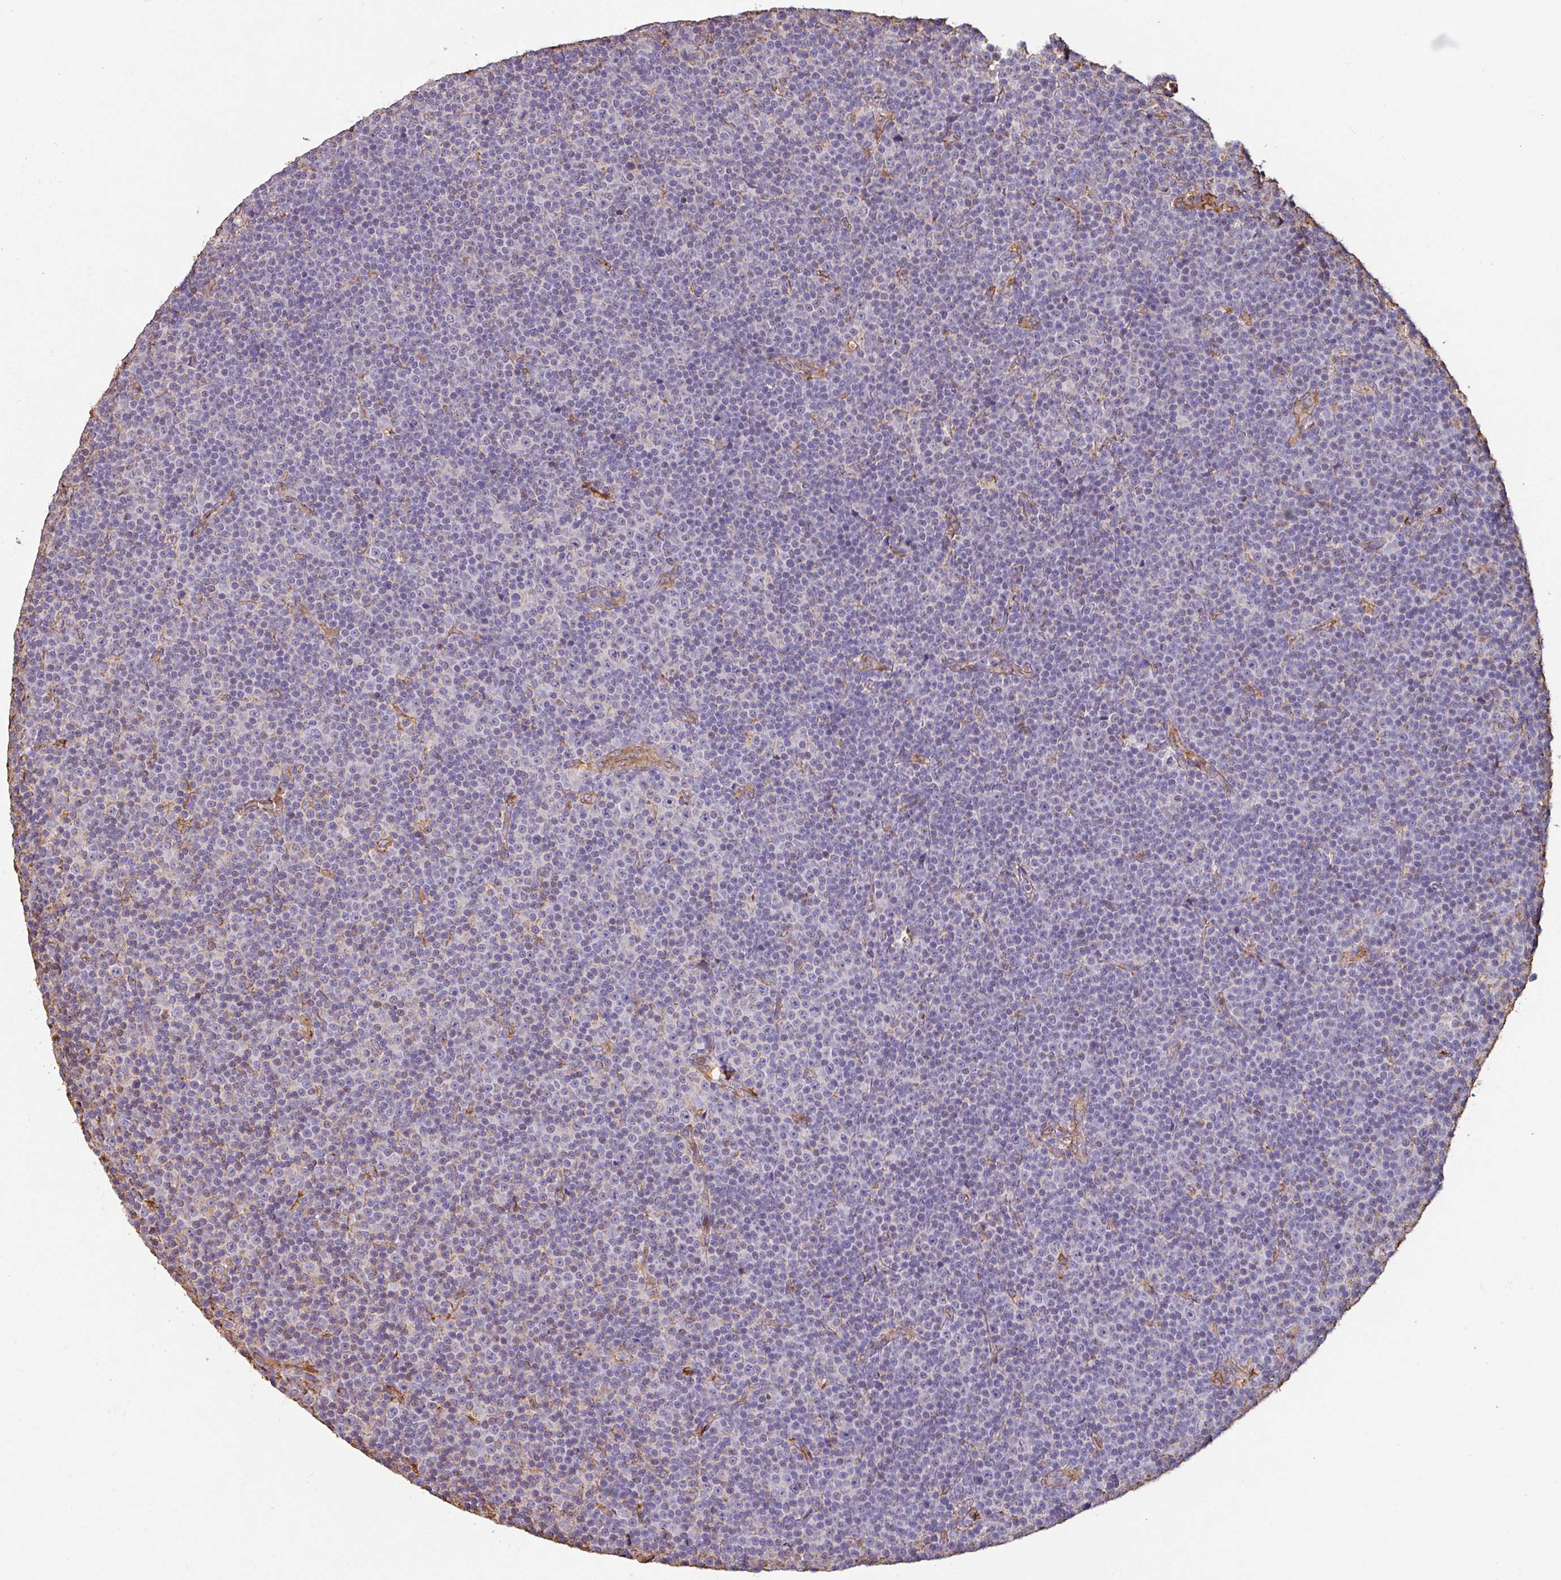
{"staining": {"intensity": "negative", "quantity": "none", "location": "none"}, "tissue": "lymphoma", "cell_type": "Tumor cells", "image_type": "cancer", "snomed": [{"axis": "morphology", "description": "Malignant lymphoma, non-Hodgkin's type, Low grade"}, {"axis": "topography", "description": "Lymph node"}], "caption": "High magnification brightfield microscopy of lymphoma stained with DAB (3,3'-diaminobenzidine) (brown) and counterstained with hematoxylin (blue): tumor cells show no significant expression.", "gene": "ZNF280C", "patient": {"sex": "female", "age": 67}}